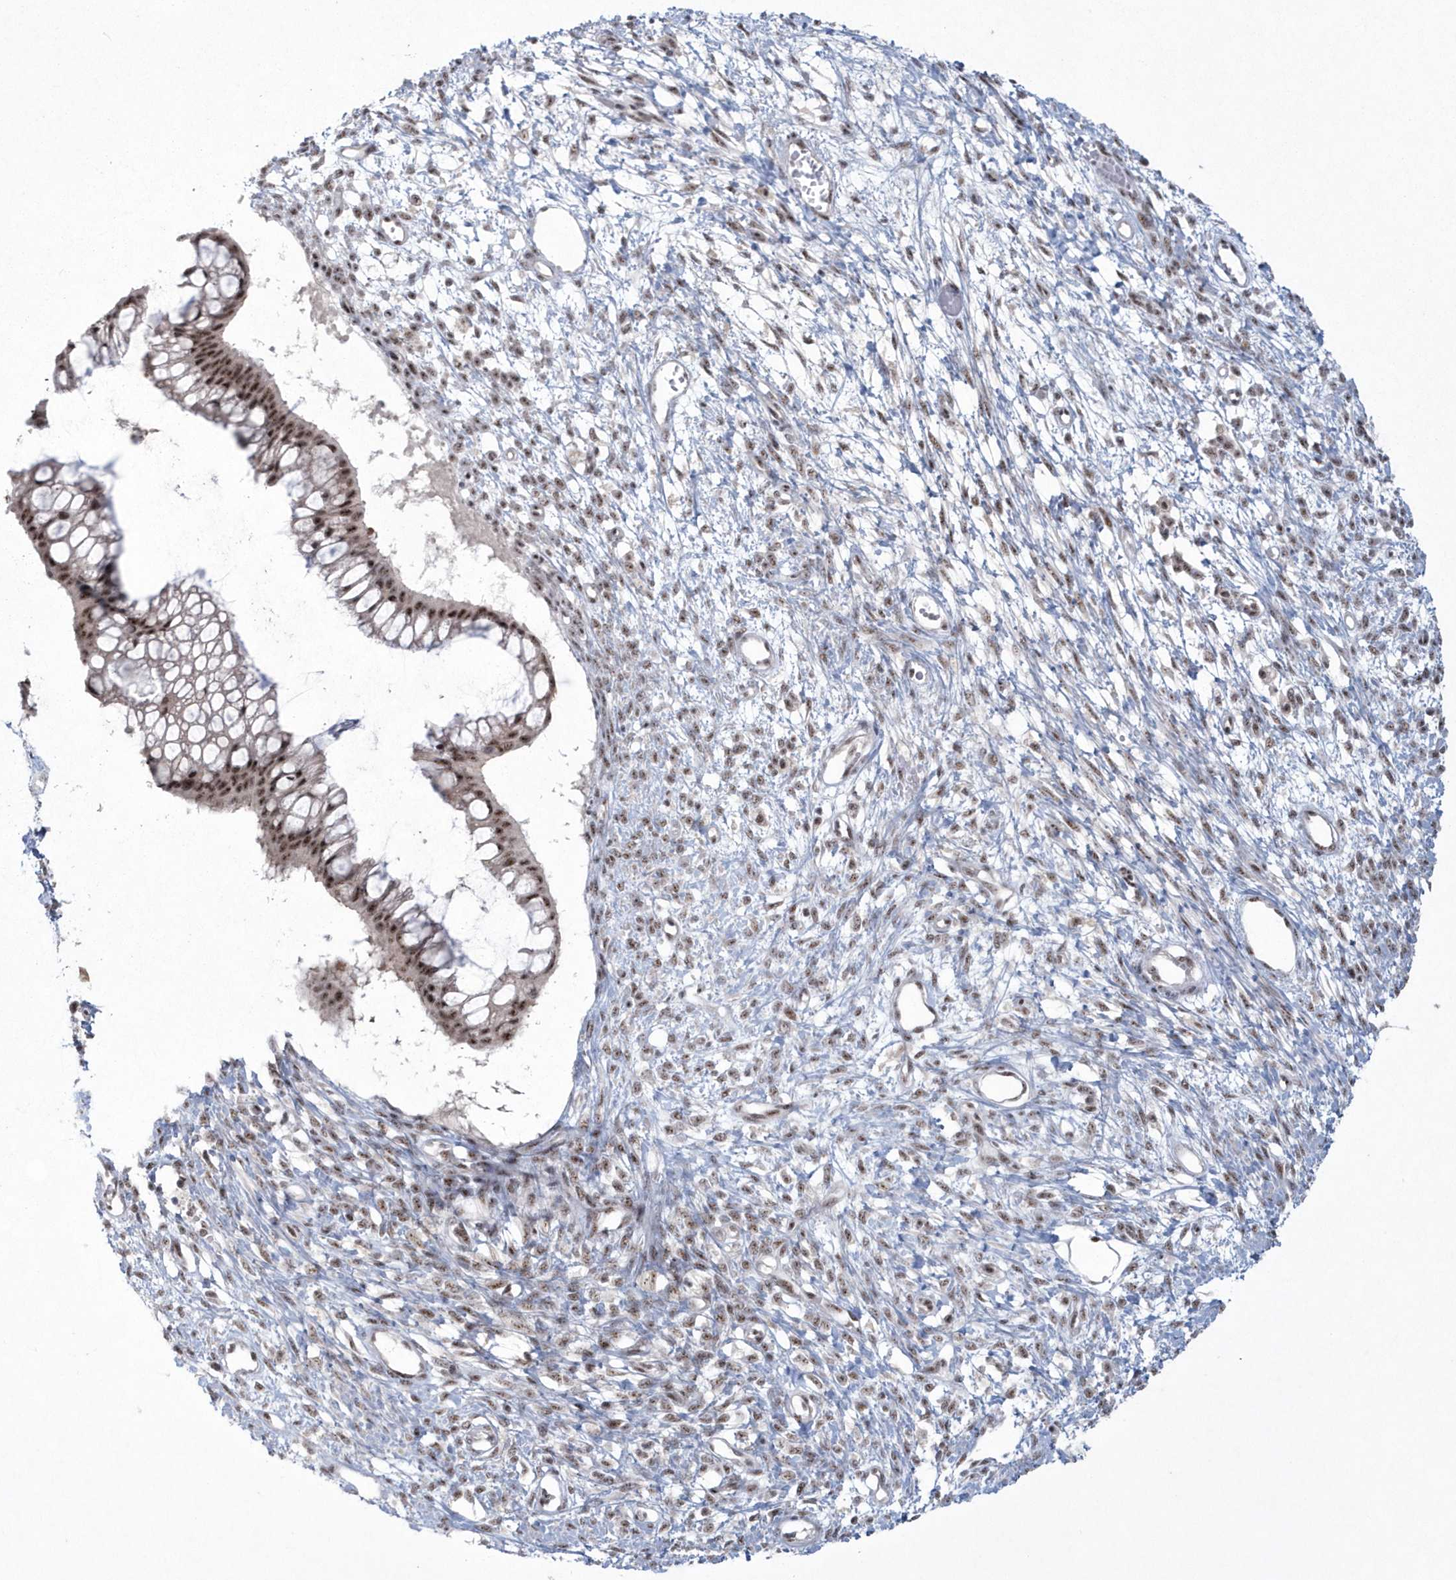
{"staining": {"intensity": "moderate", "quantity": ">75%", "location": "nuclear"}, "tissue": "ovarian cancer", "cell_type": "Tumor cells", "image_type": "cancer", "snomed": [{"axis": "morphology", "description": "Cystadenocarcinoma, mucinous, NOS"}, {"axis": "topography", "description": "Ovary"}], "caption": "IHC image of neoplastic tissue: human mucinous cystadenocarcinoma (ovarian) stained using IHC exhibits medium levels of moderate protein expression localized specifically in the nuclear of tumor cells, appearing as a nuclear brown color.", "gene": "KDM6B", "patient": {"sex": "female", "age": 73}}